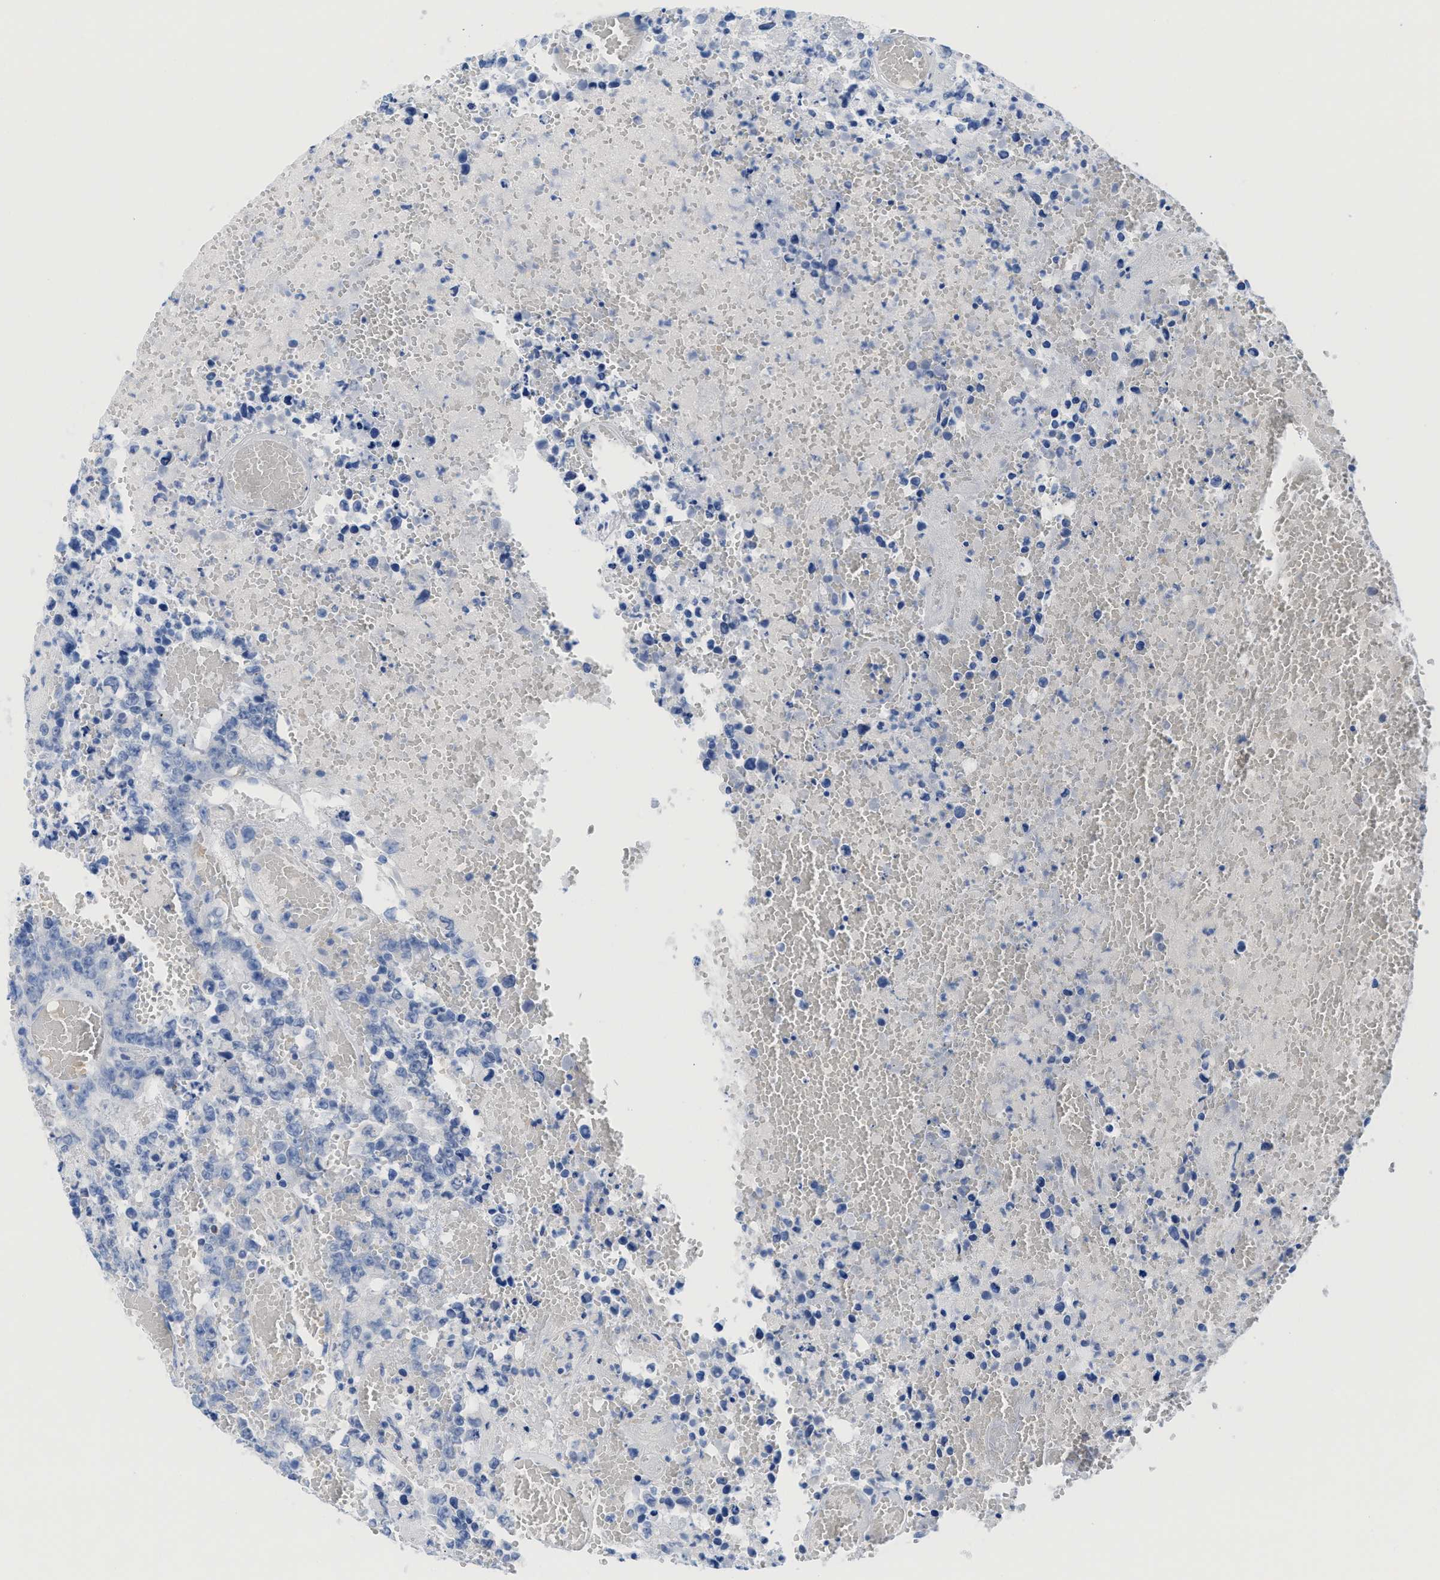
{"staining": {"intensity": "negative", "quantity": "none", "location": "none"}, "tissue": "testis cancer", "cell_type": "Tumor cells", "image_type": "cancer", "snomed": [{"axis": "morphology", "description": "Carcinoma, Embryonal, NOS"}, {"axis": "topography", "description": "Testis"}], "caption": "IHC of testis embryonal carcinoma displays no expression in tumor cells.", "gene": "ANKFN1", "patient": {"sex": "male", "age": 25}}